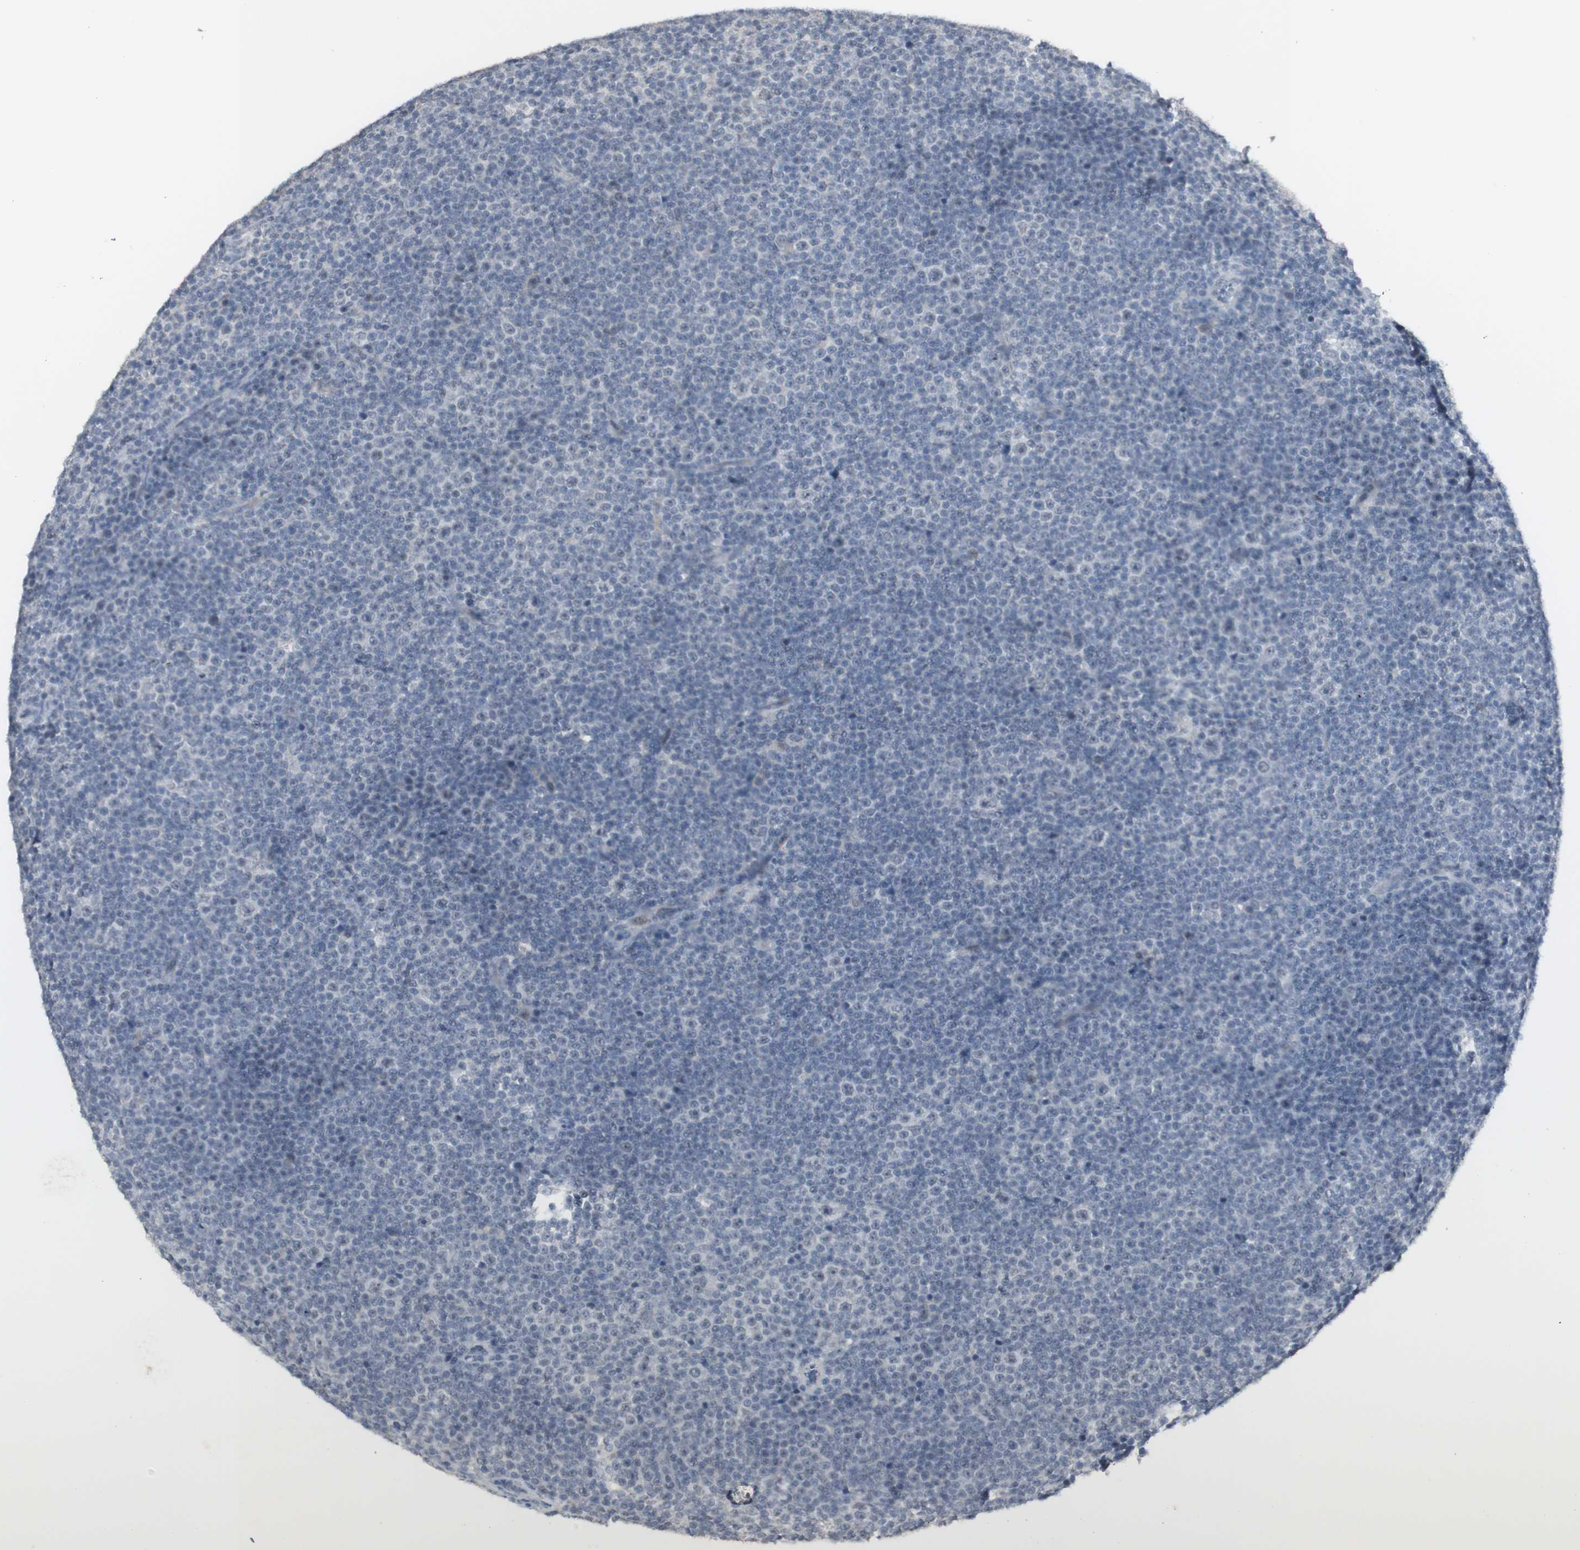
{"staining": {"intensity": "negative", "quantity": "none", "location": "none"}, "tissue": "lymphoma", "cell_type": "Tumor cells", "image_type": "cancer", "snomed": [{"axis": "morphology", "description": "Malignant lymphoma, non-Hodgkin's type, Low grade"}, {"axis": "topography", "description": "Lymph node"}], "caption": "Tumor cells are negative for brown protein staining in low-grade malignant lymphoma, non-Hodgkin's type. (Brightfield microscopy of DAB immunohistochemistry (IHC) at high magnification).", "gene": "C1orf116", "patient": {"sex": "female", "age": 67}}